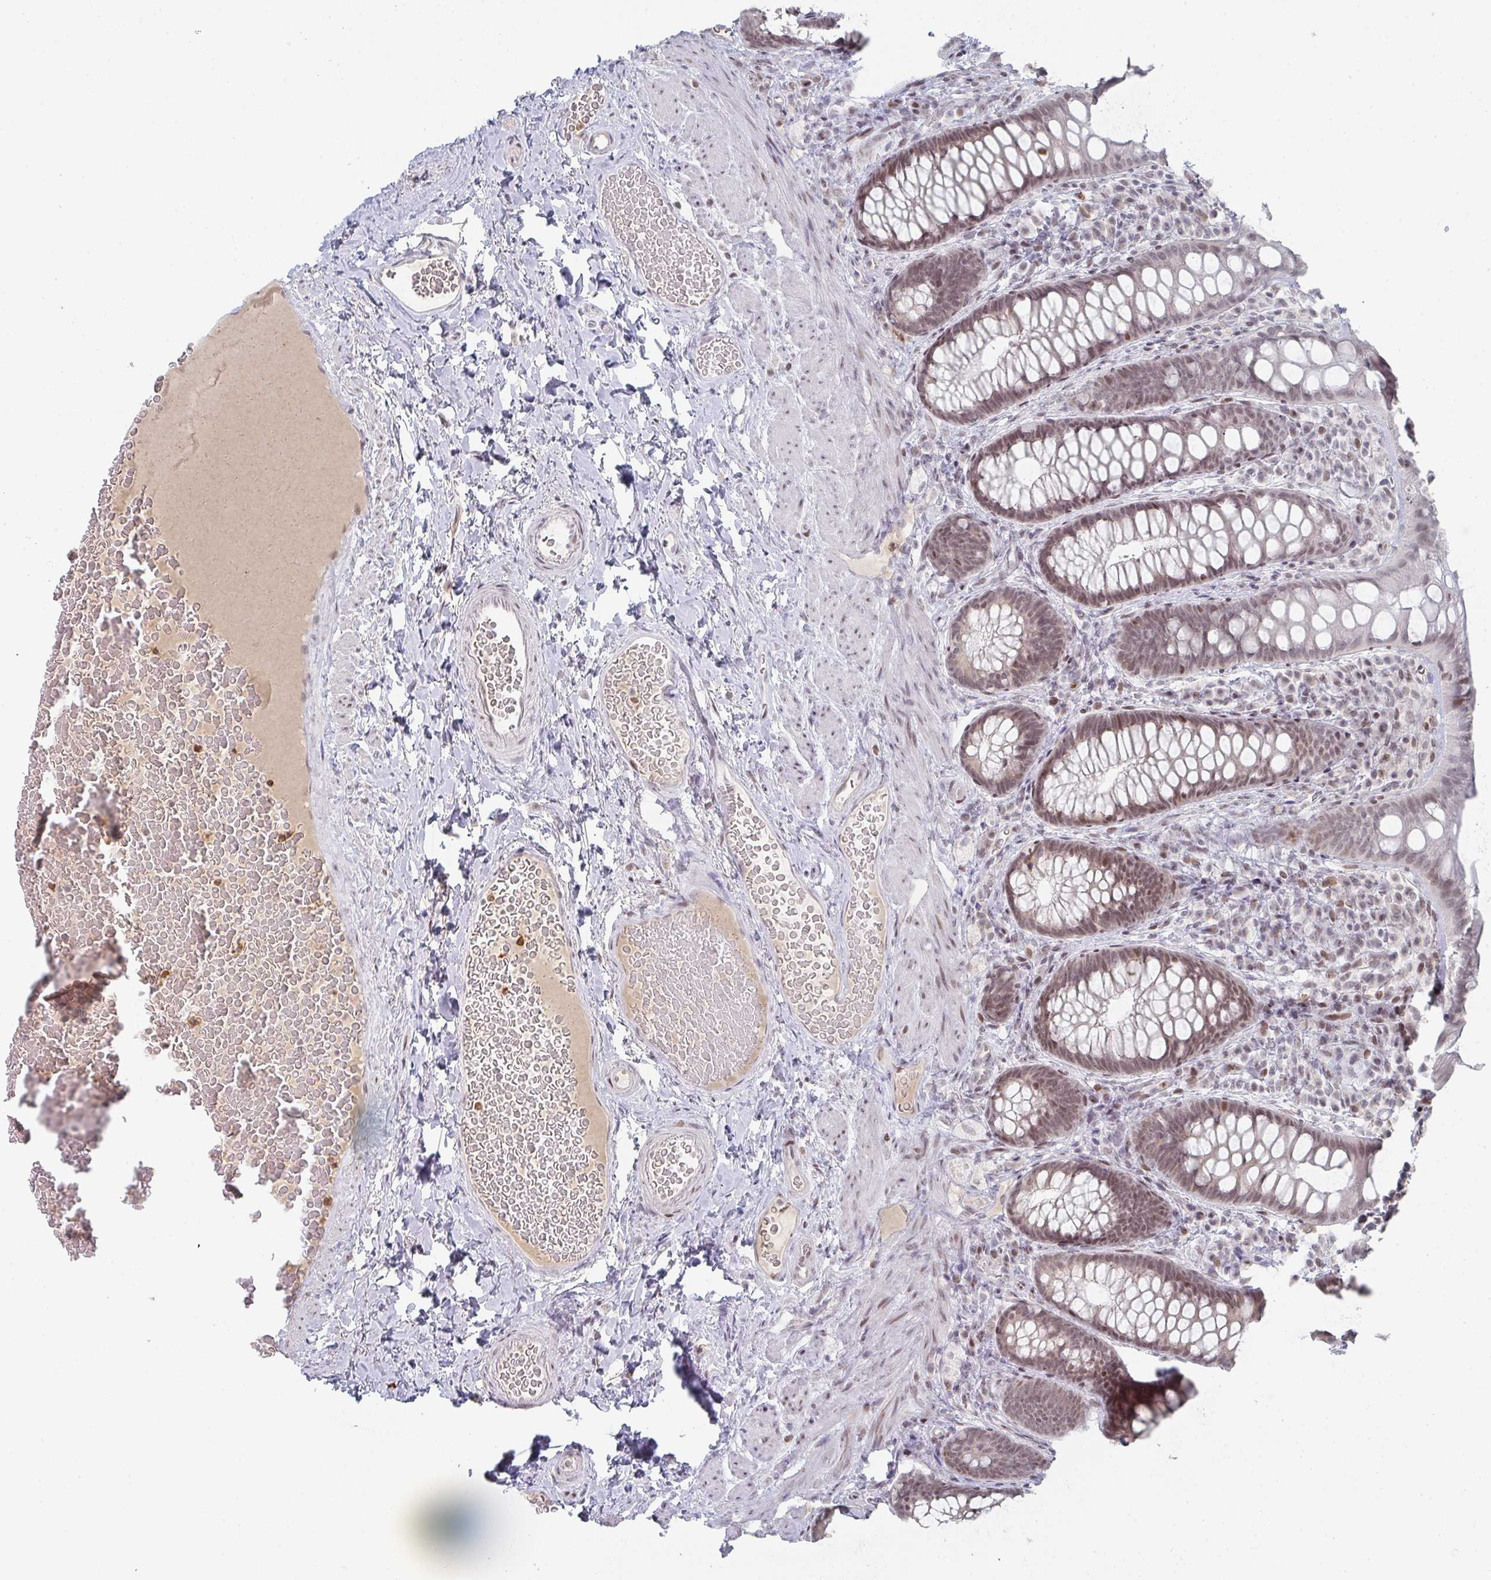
{"staining": {"intensity": "weak", "quantity": ">75%", "location": "nuclear"}, "tissue": "rectum", "cell_type": "Glandular cells", "image_type": "normal", "snomed": [{"axis": "morphology", "description": "Normal tissue, NOS"}, {"axis": "topography", "description": "Rectum"}], "caption": "Glandular cells show low levels of weak nuclear staining in approximately >75% of cells in normal rectum.", "gene": "LIN54", "patient": {"sex": "female", "age": 69}}